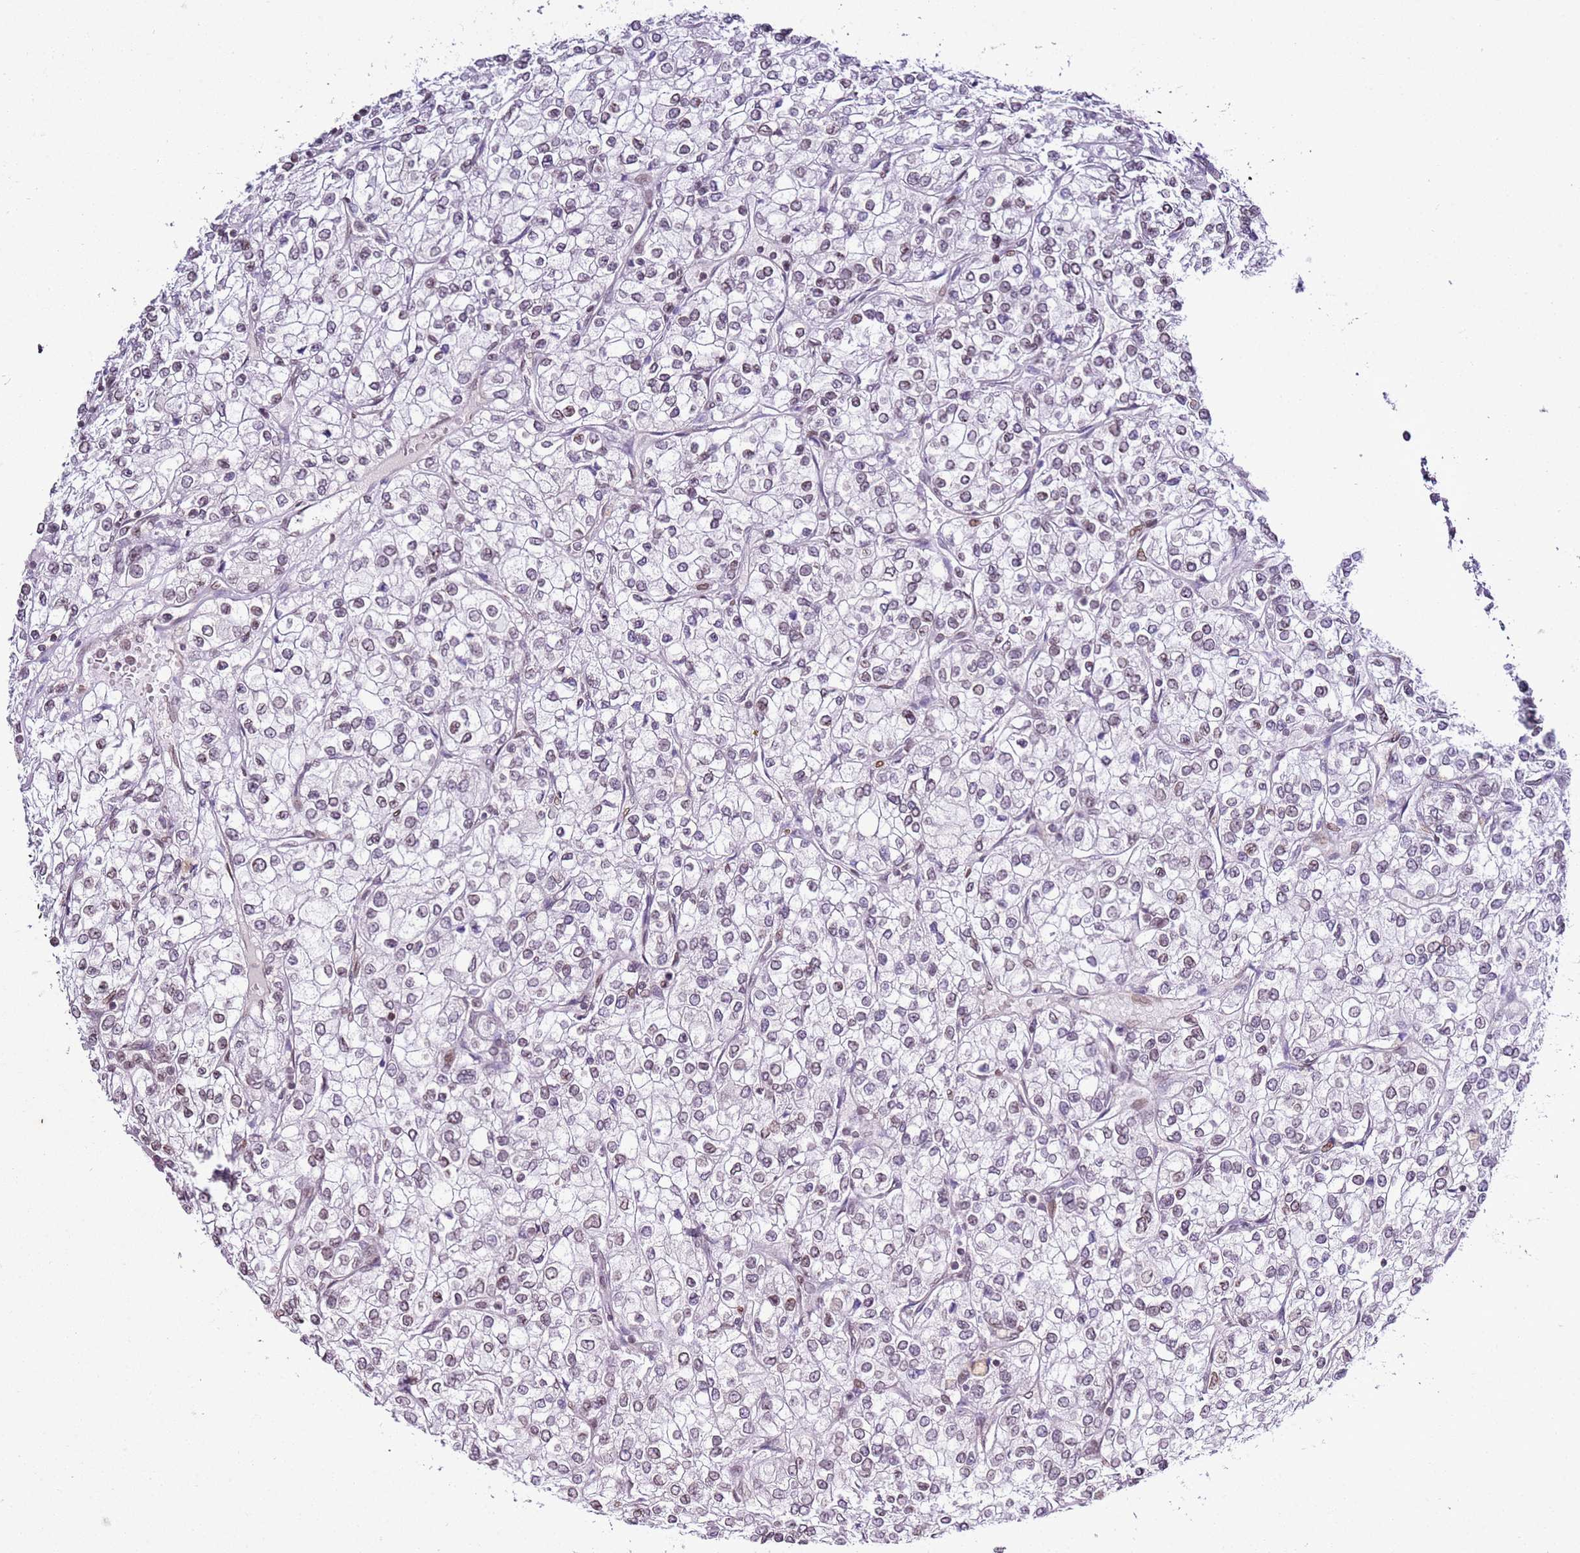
{"staining": {"intensity": "weak", "quantity": "<25%", "location": "nuclear"}, "tissue": "renal cancer", "cell_type": "Tumor cells", "image_type": "cancer", "snomed": [{"axis": "morphology", "description": "Adenocarcinoma, NOS"}, {"axis": "topography", "description": "Kidney"}], "caption": "DAB immunohistochemical staining of human adenocarcinoma (renal) exhibits no significant positivity in tumor cells.", "gene": "POU6F1", "patient": {"sex": "male", "age": 80}}